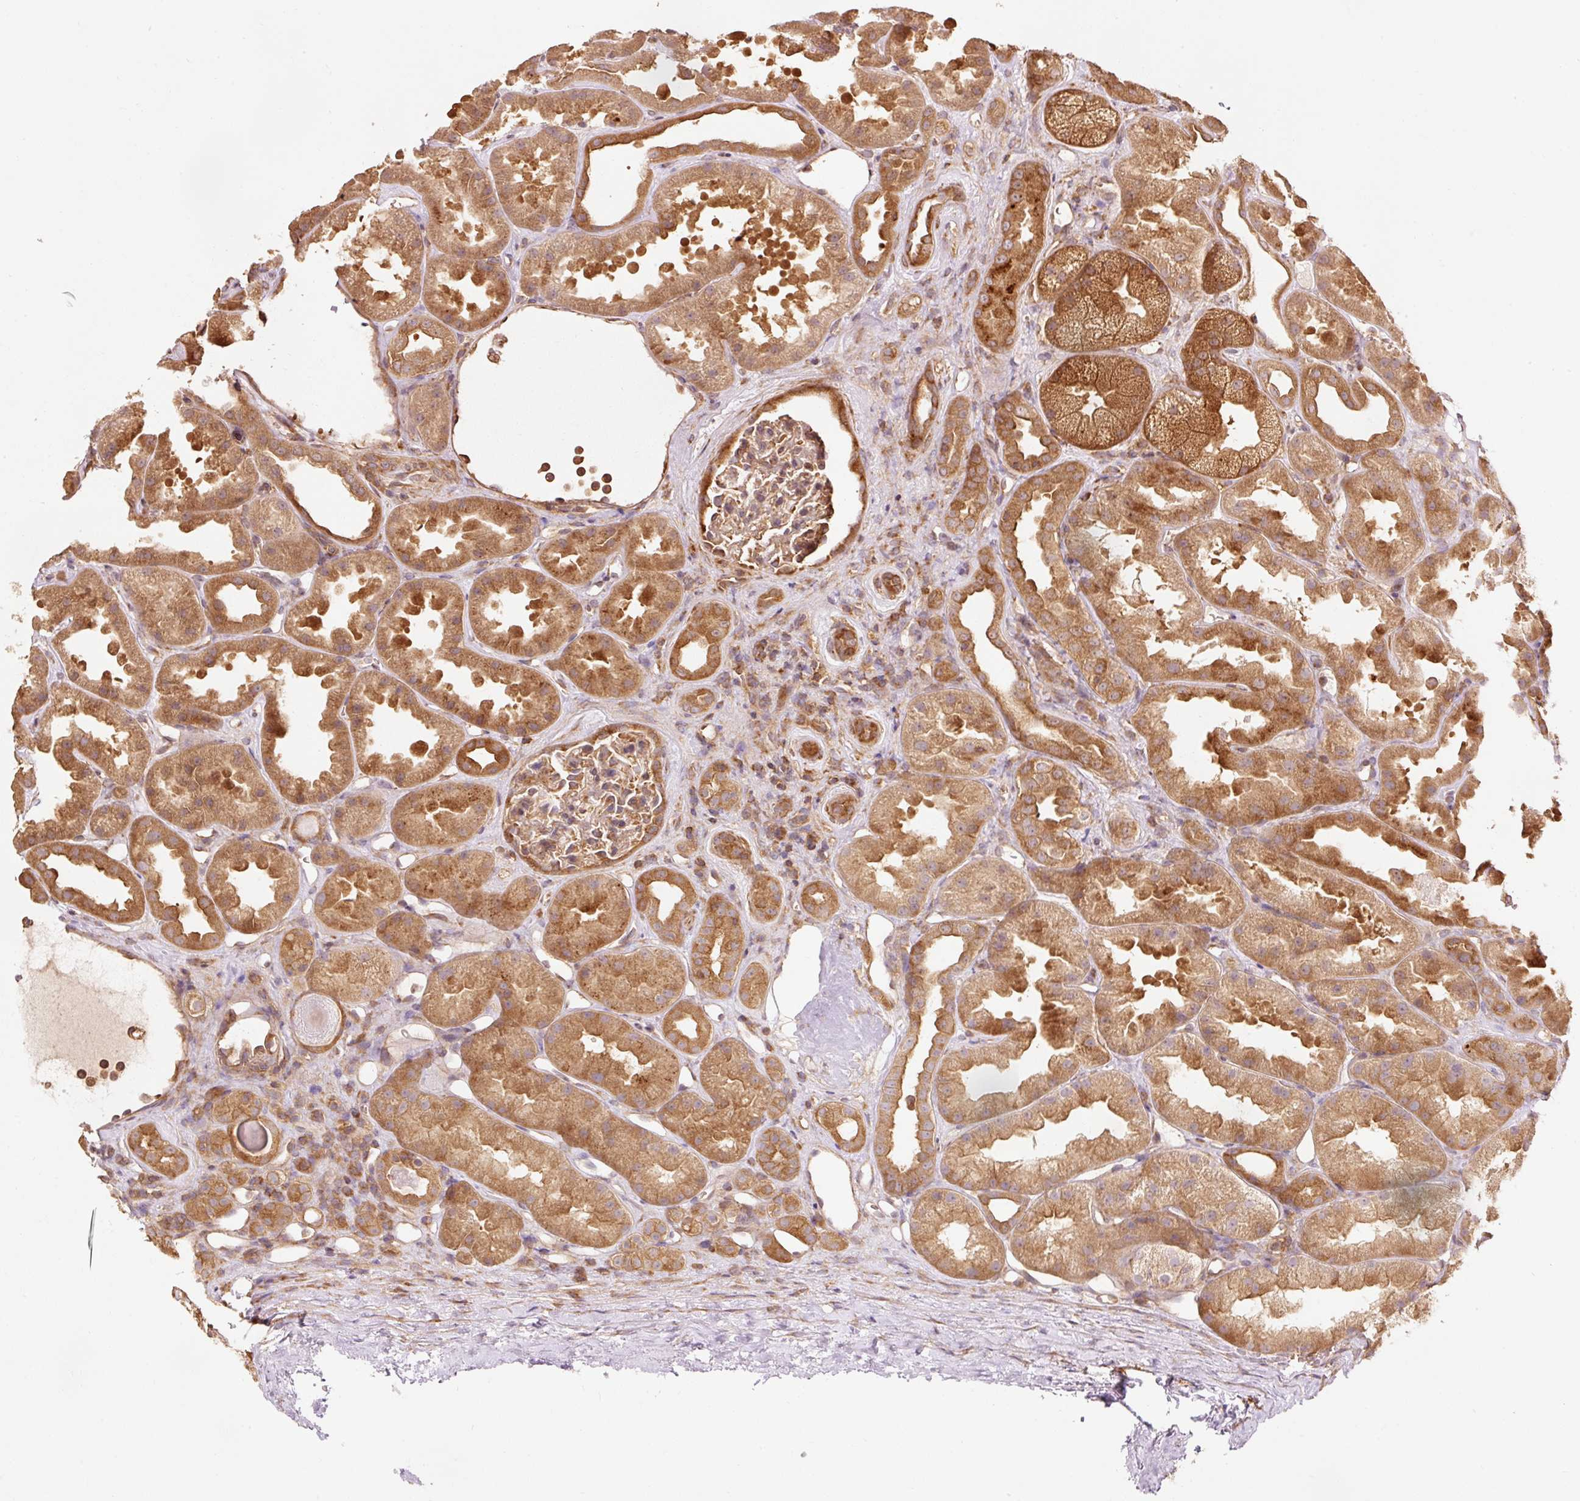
{"staining": {"intensity": "moderate", "quantity": "25%-75%", "location": "cytoplasmic/membranous"}, "tissue": "kidney", "cell_type": "Cells in glomeruli", "image_type": "normal", "snomed": [{"axis": "morphology", "description": "Normal tissue, NOS"}, {"axis": "topography", "description": "Kidney"}], "caption": "Immunohistochemical staining of unremarkable kidney exhibits 25%-75% levels of moderate cytoplasmic/membranous protein expression in approximately 25%-75% of cells in glomeruli. The staining was performed using DAB to visualize the protein expression in brown, while the nuclei were stained in blue with hematoxylin (Magnification: 20x).", "gene": "PDAP1", "patient": {"sex": "male", "age": 61}}